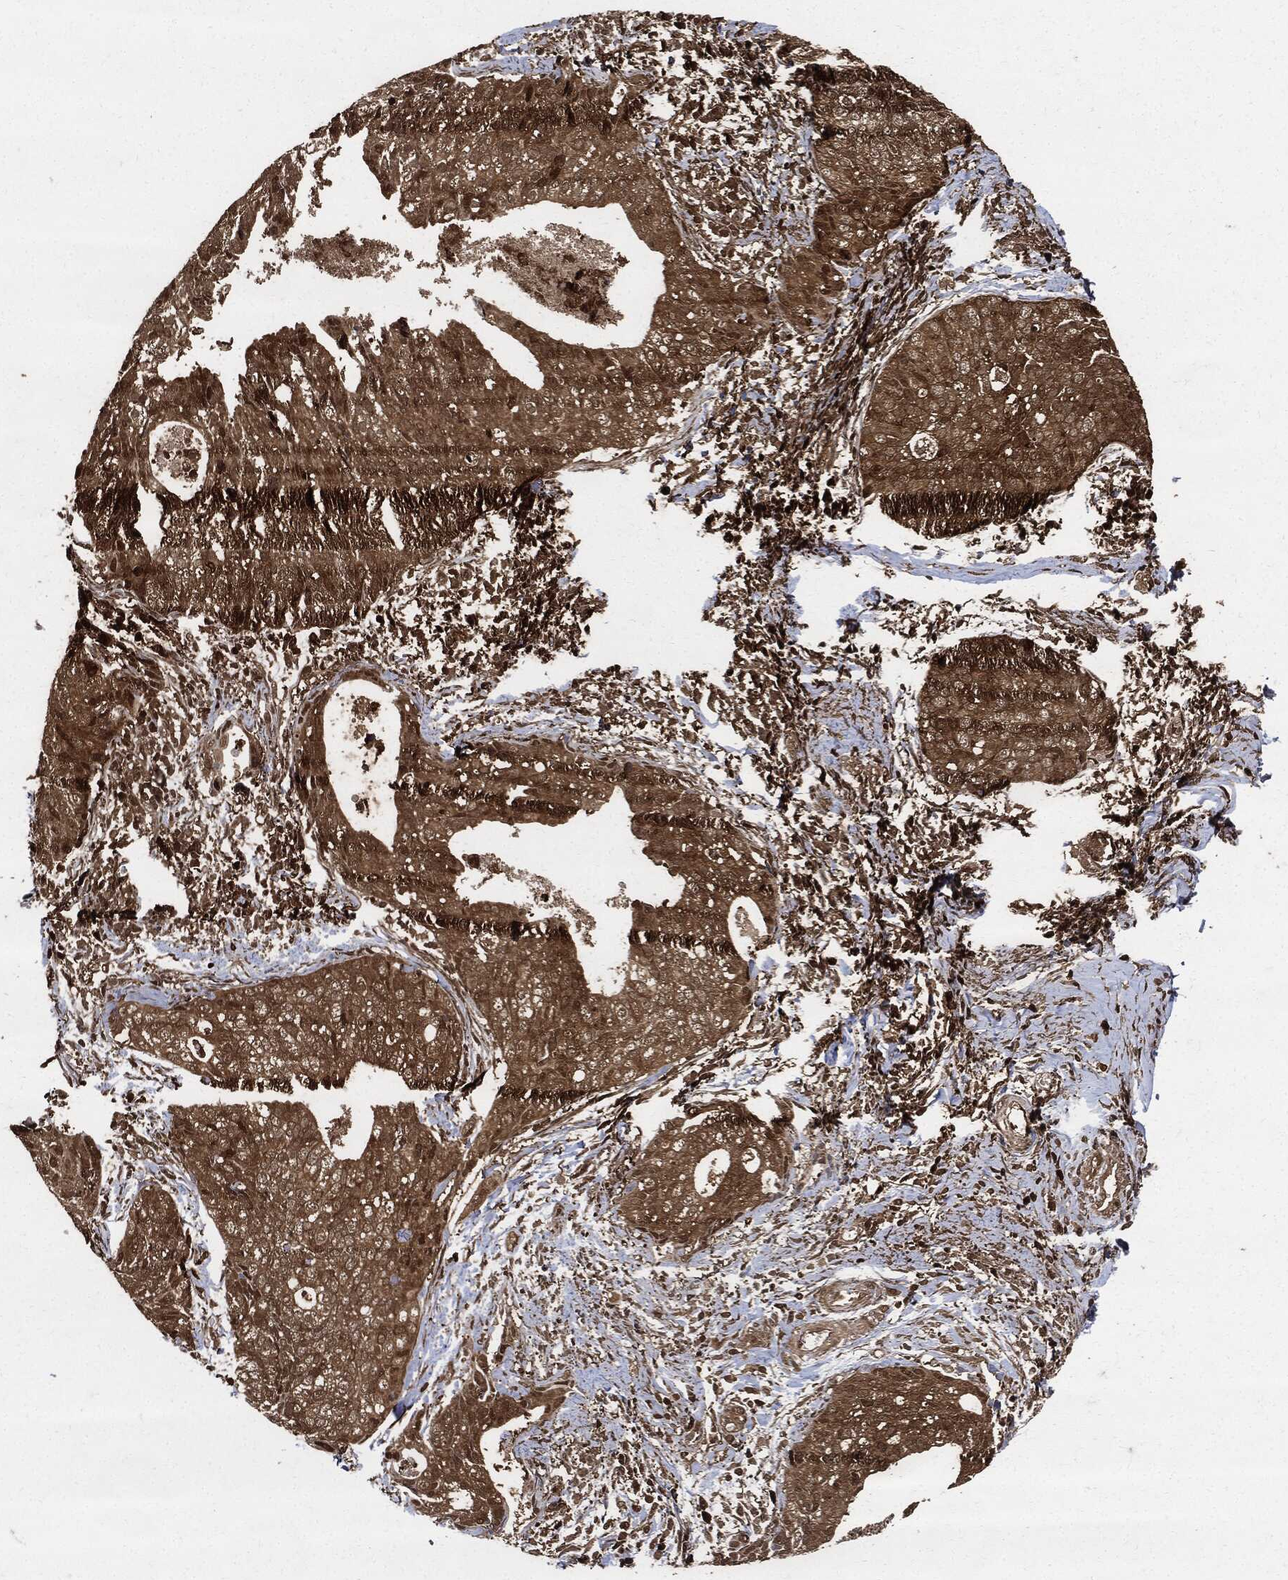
{"staining": {"intensity": "moderate", "quantity": ">75%", "location": "cytoplasmic/membranous"}, "tissue": "cervical cancer", "cell_type": "Tumor cells", "image_type": "cancer", "snomed": [{"axis": "morphology", "description": "Squamous cell carcinoma, NOS"}, {"axis": "topography", "description": "Cervix"}], "caption": "Protein expression by immunohistochemistry (IHC) shows moderate cytoplasmic/membranous positivity in about >75% of tumor cells in squamous cell carcinoma (cervical). (brown staining indicates protein expression, while blue staining denotes nuclei).", "gene": "YWHAB", "patient": {"sex": "female", "age": 29}}